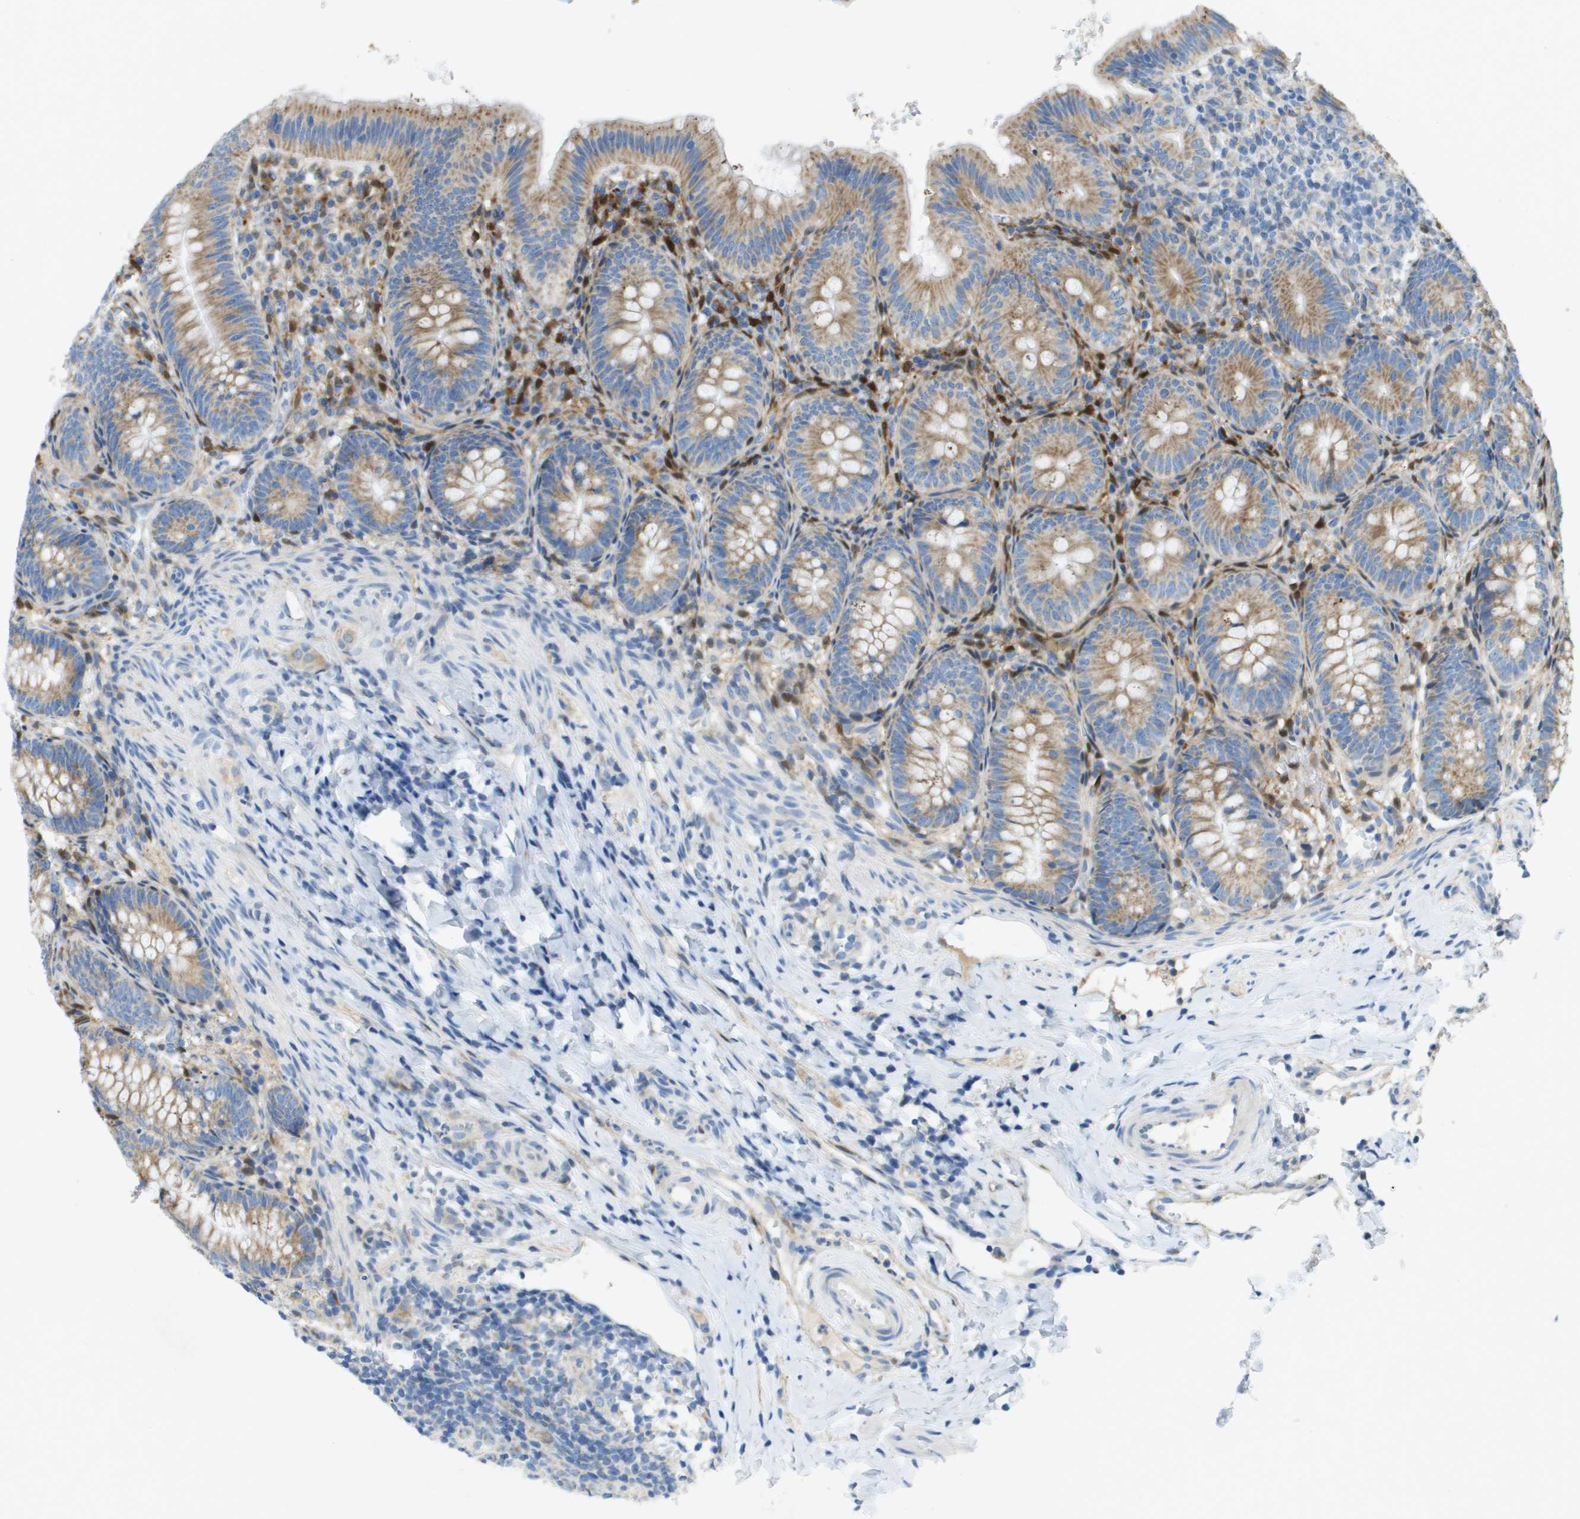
{"staining": {"intensity": "moderate", "quantity": ">75%", "location": "cytoplasmic/membranous"}, "tissue": "appendix", "cell_type": "Glandular cells", "image_type": "normal", "snomed": [{"axis": "morphology", "description": "Normal tissue, NOS"}, {"axis": "topography", "description": "Appendix"}], "caption": "Immunohistochemistry (IHC) of benign human appendix shows medium levels of moderate cytoplasmic/membranous staining in about >75% of glandular cells. The protein of interest is stained brown, and the nuclei are stained in blue (DAB (3,3'-diaminobenzidine) IHC with brightfield microscopy, high magnification).", "gene": "CYGB", "patient": {"sex": "male", "age": 1}}